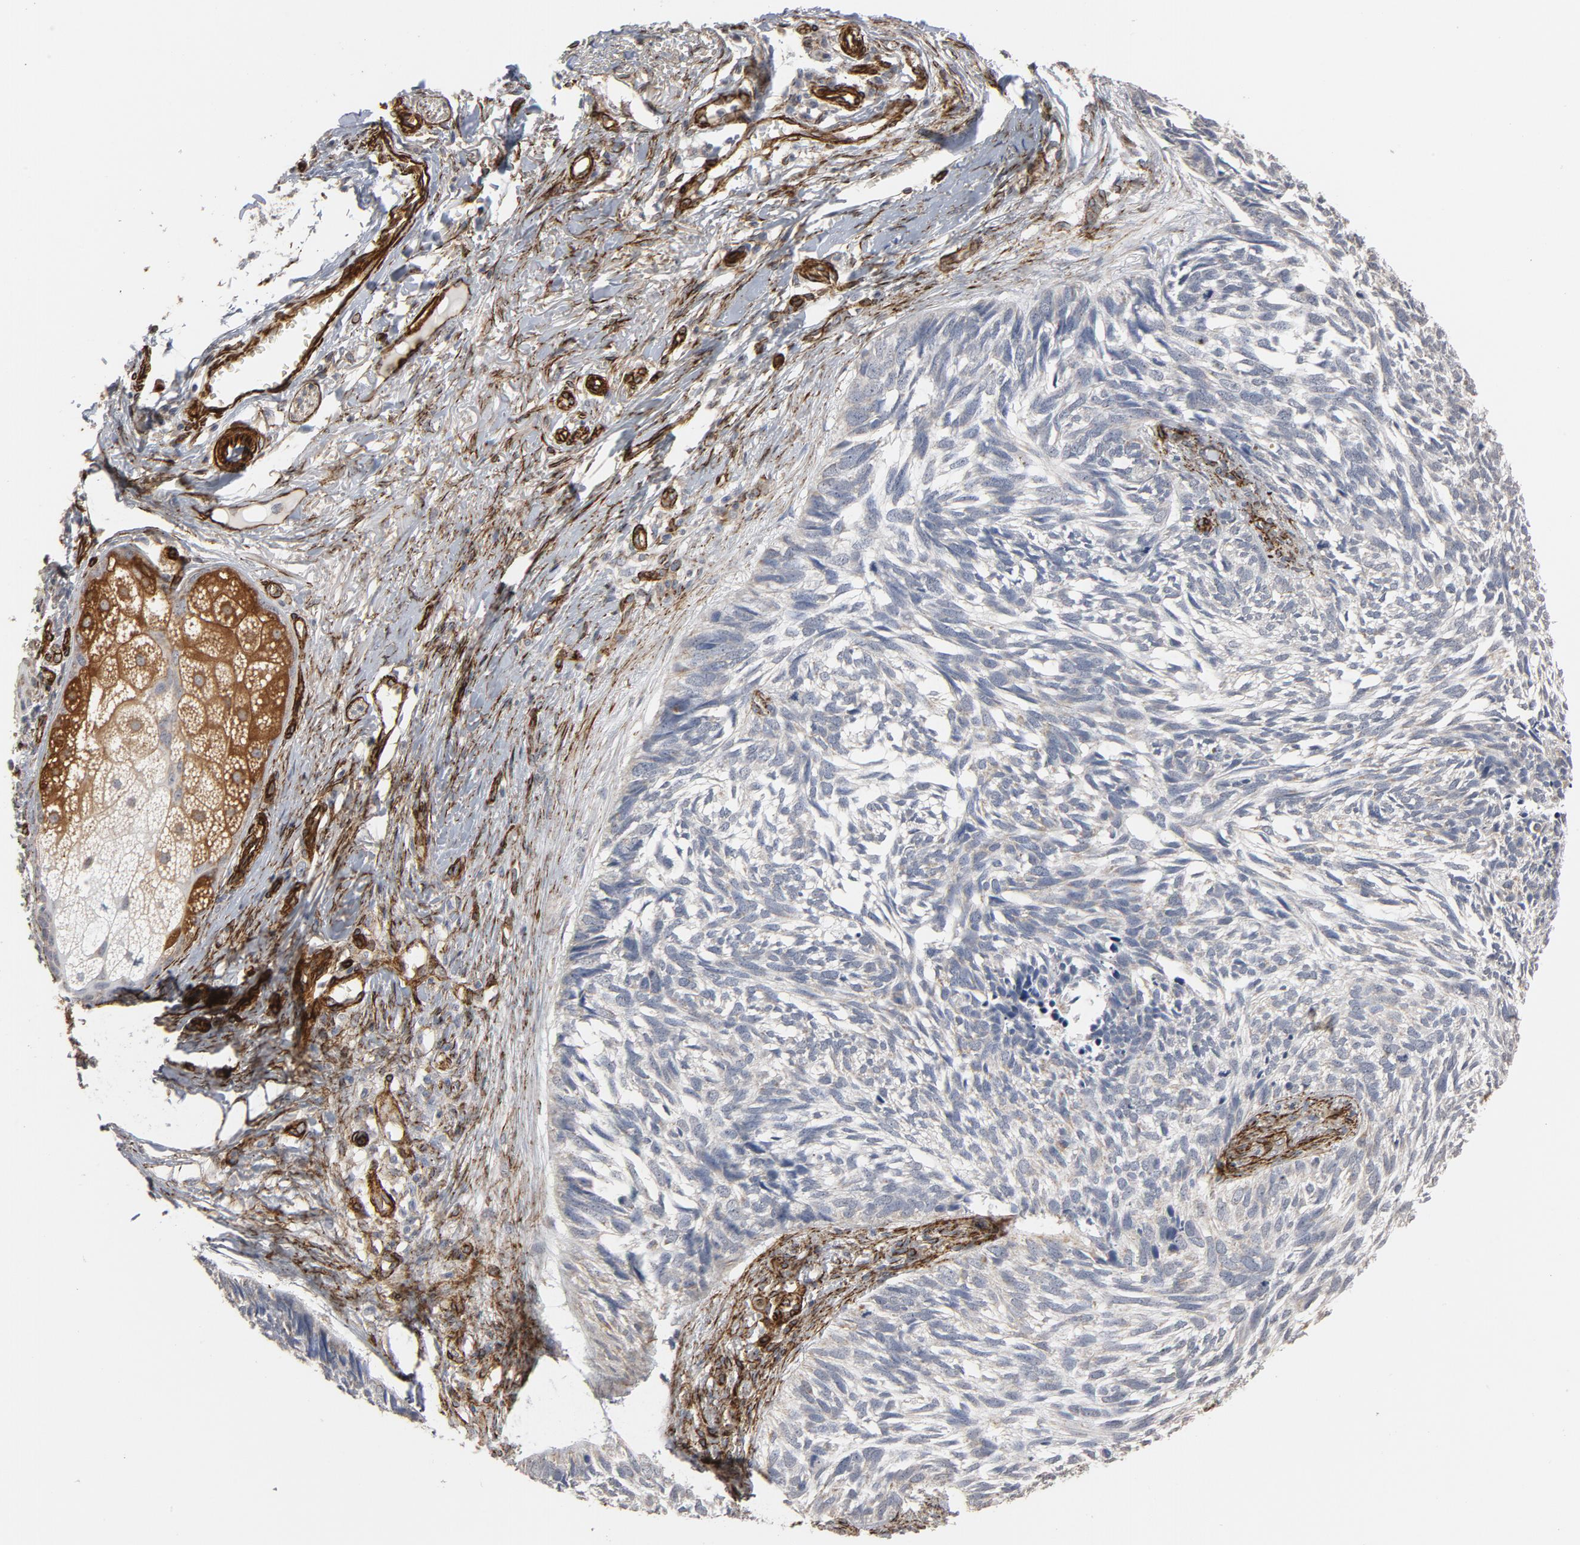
{"staining": {"intensity": "negative", "quantity": "none", "location": "none"}, "tissue": "skin cancer", "cell_type": "Tumor cells", "image_type": "cancer", "snomed": [{"axis": "morphology", "description": "Basal cell carcinoma"}, {"axis": "topography", "description": "Skin"}], "caption": "Immunohistochemistry of skin cancer exhibits no expression in tumor cells. The staining is performed using DAB brown chromogen with nuclei counter-stained in using hematoxylin.", "gene": "GNG2", "patient": {"sex": "male", "age": 63}}